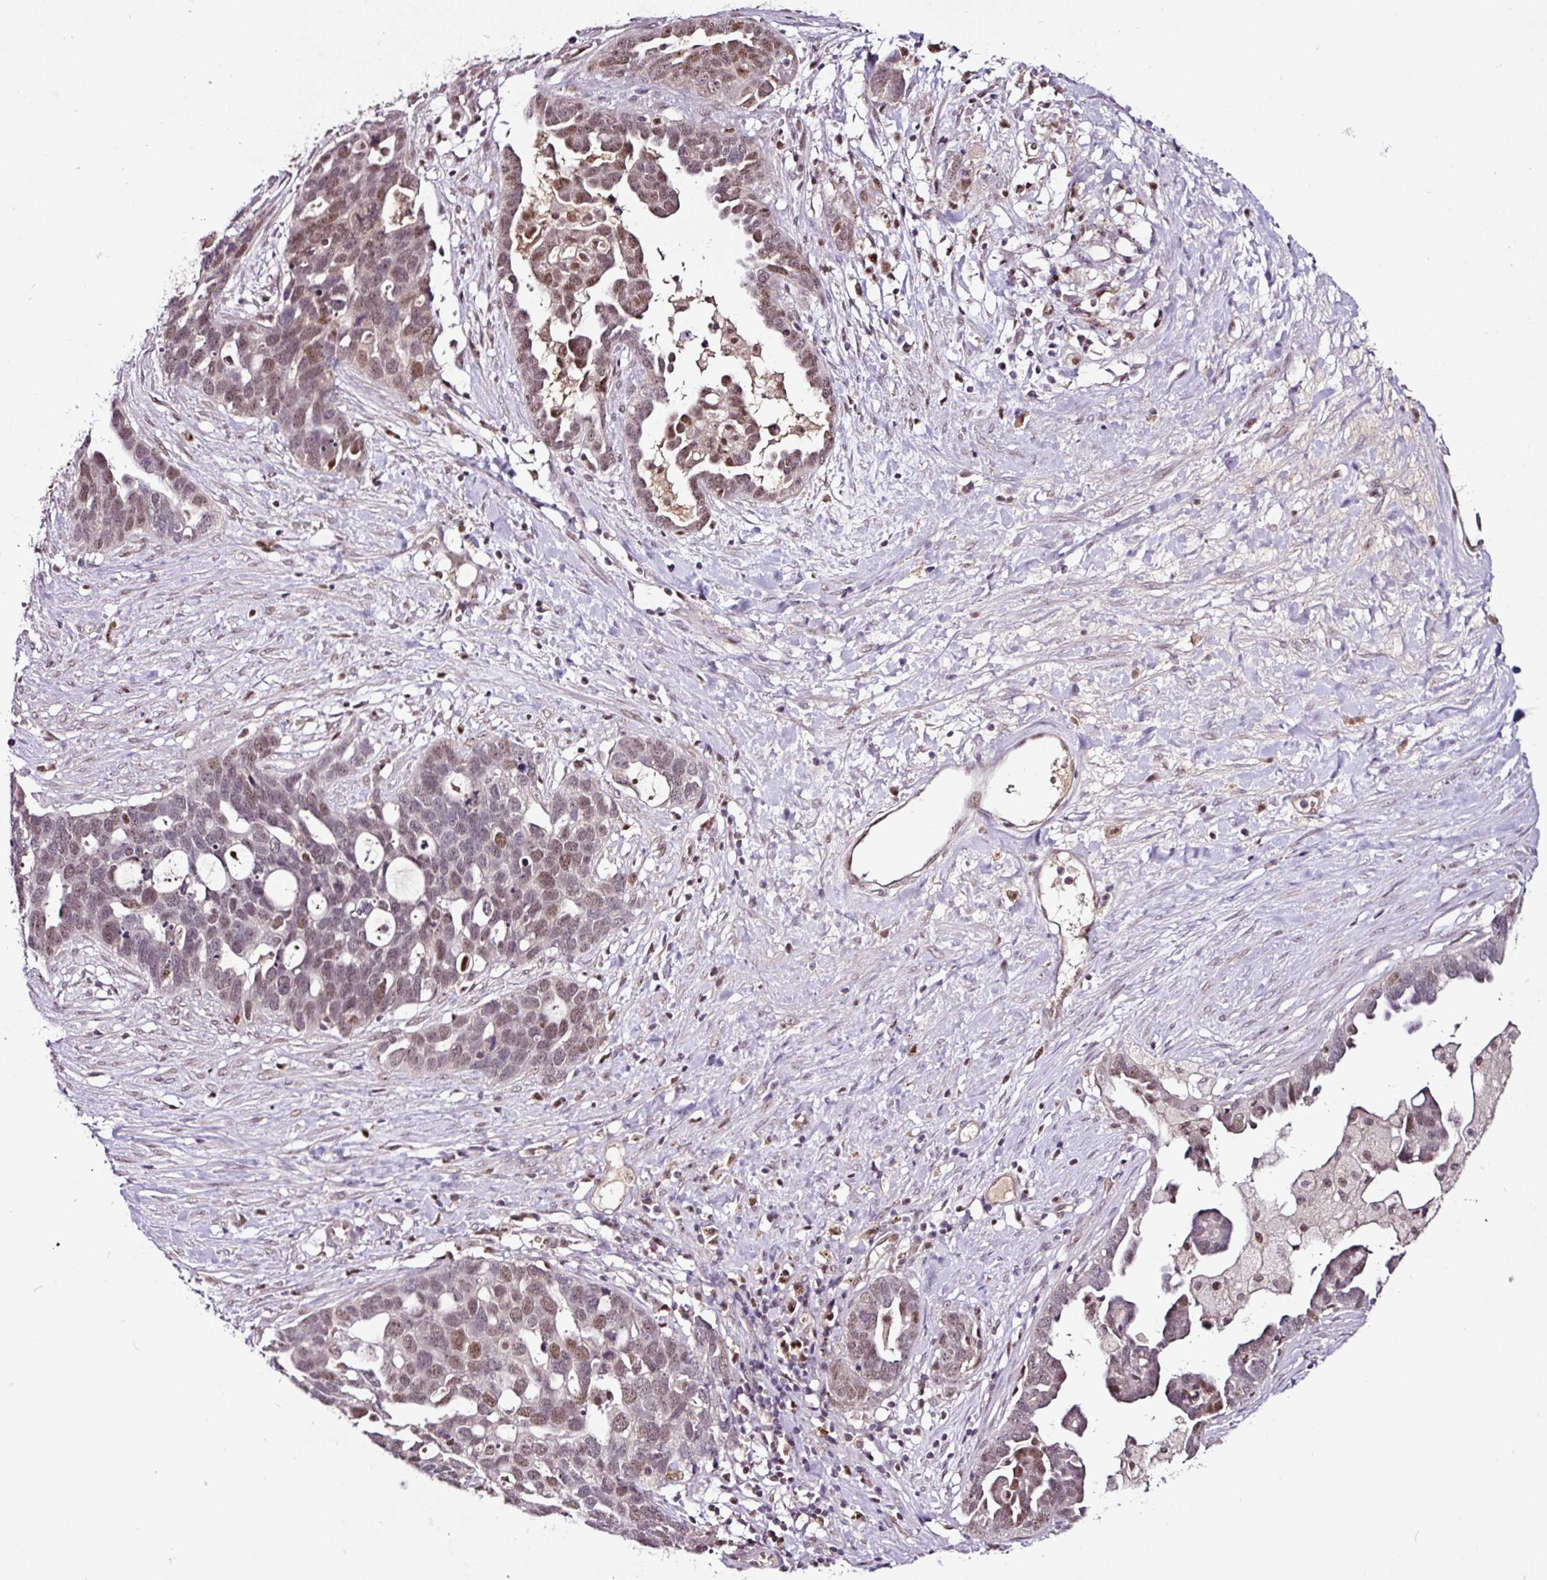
{"staining": {"intensity": "weak", "quantity": ">75%", "location": "nuclear"}, "tissue": "ovarian cancer", "cell_type": "Tumor cells", "image_type": "cancer", "snomed": [{"axis": "morphology", "description": "Cystadenocarcinoma, serous, NOS"}, {"axis": "topography", "description": "Ovary"}], "caption": "Human ovarian cancer stained for a protein (brown) displays weak nuclear positive expression in about >75% of tumor cells.", "gene": "KLF16", "patient": {"sex": "female", "age": 54}}